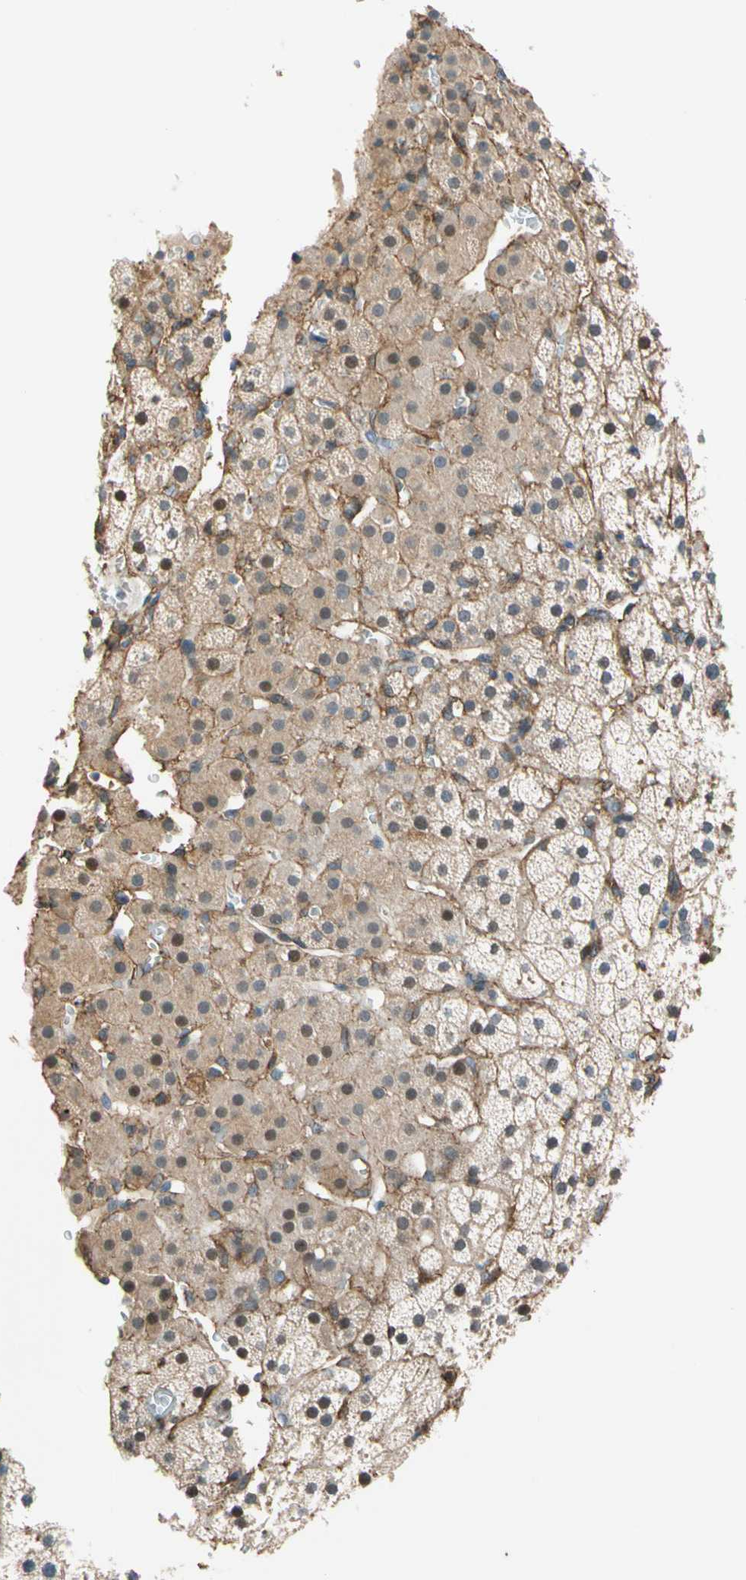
{"staining": {"intensity": "moderate", "quantity": ">75%", "location": "cytoplasmic/membranous"}, "tissue": "adrenal gland", "cell_type": "Glandular cells", "image_type": "normal", "snomed": [{"axis": "morphology", "description": "Normal tissue, NOS"}, {"axis": "topography", "description": "Adrenal gland"}], "caption": "Brown immunohistochemical staining in unremarkable human adrenal gland reveals moderate cytoplasmic/membranous expression in approximately >75% of glandular cells.", "gene": "LIMK2", "patient": {"sex": "male", "age": 35}}